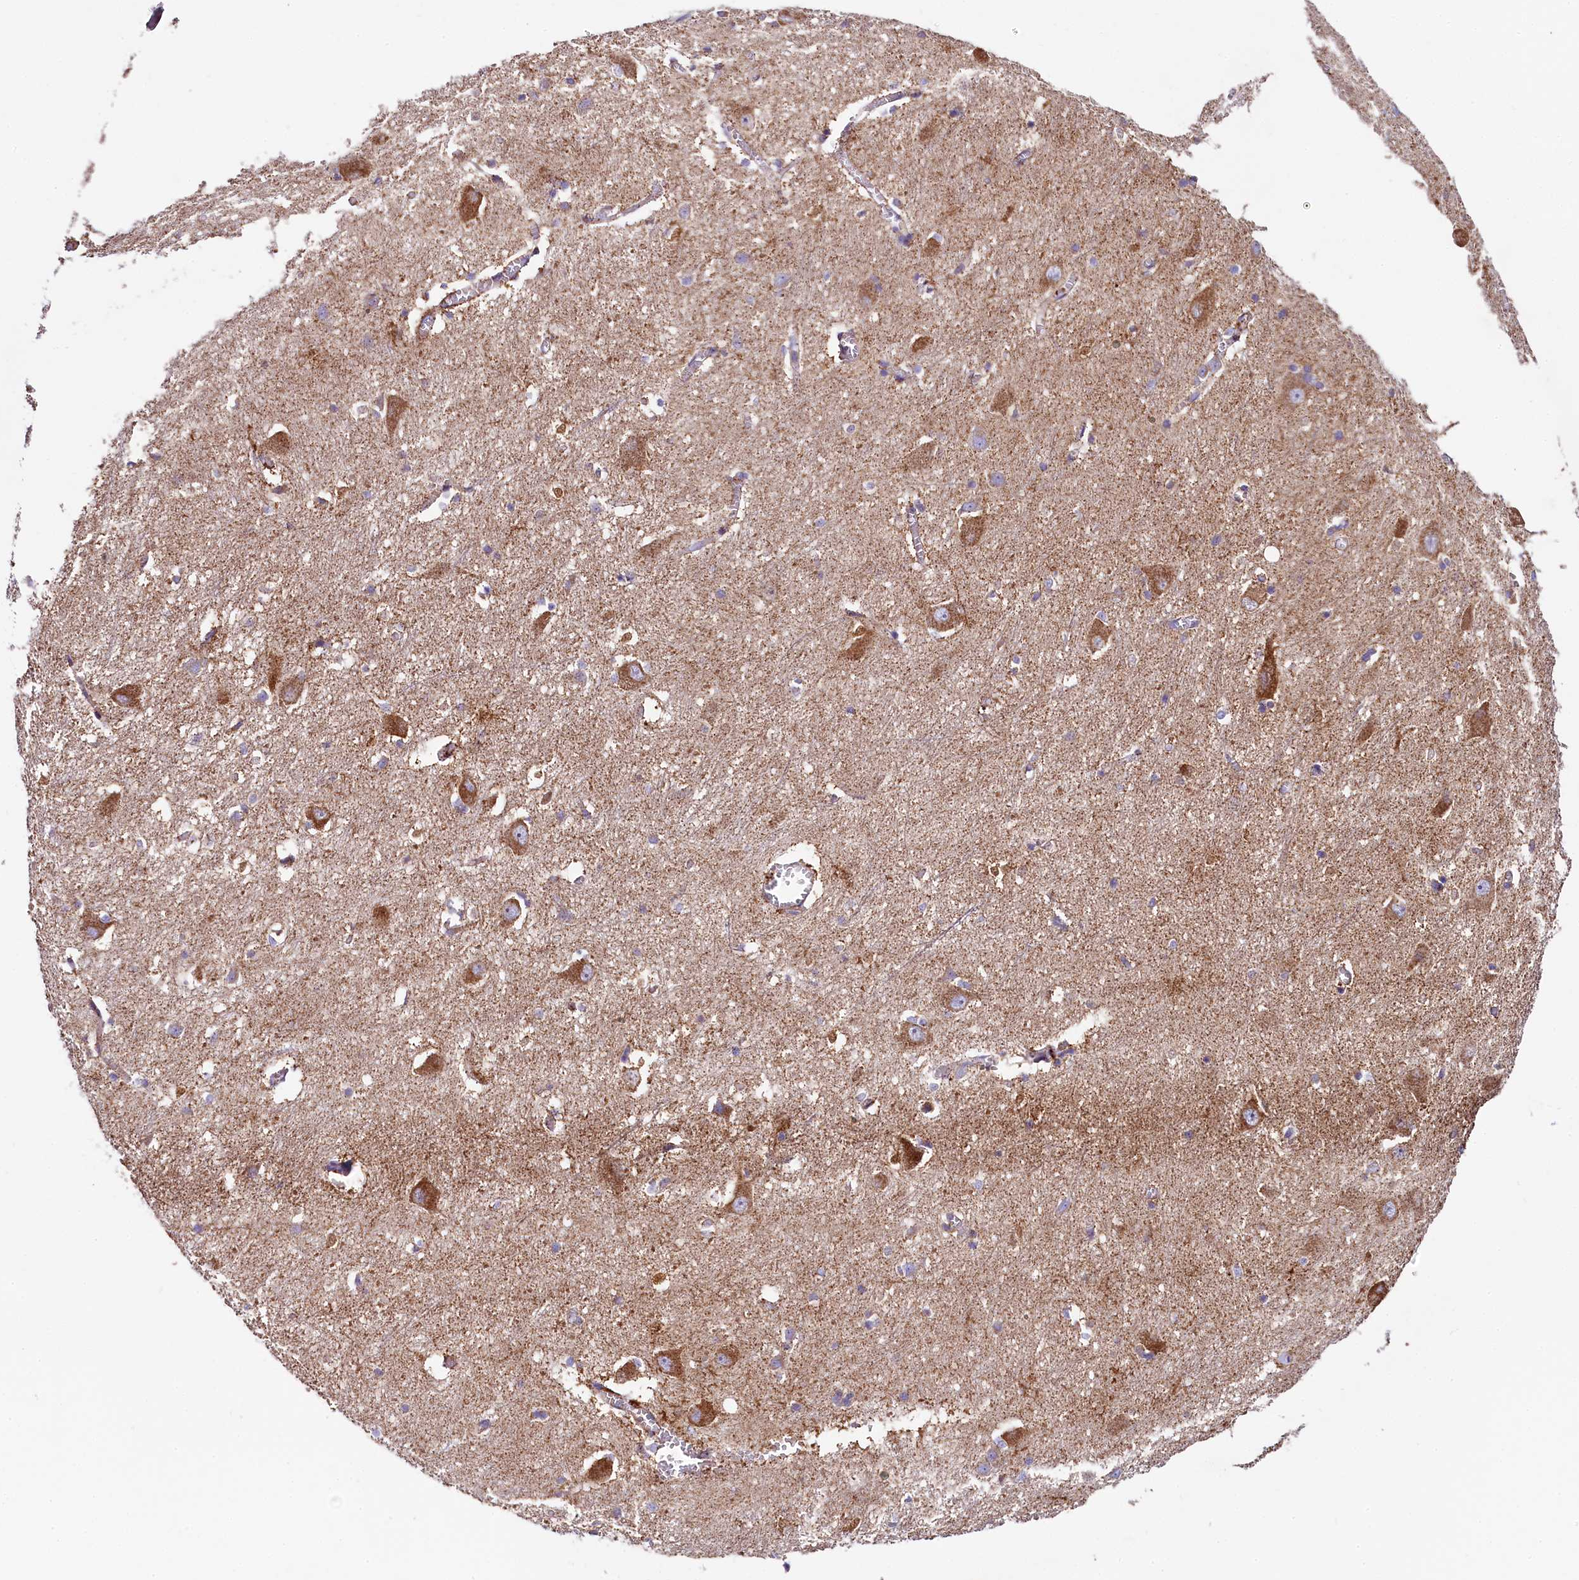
{"staining": {"intensity": "moderate", "quantity": "<25%", "location": "cytoplasmic/membranous"}, "tissue": "caudate", "cell_type": "Glial cells", "image_type": "normal", "snomed": [{"axis": "morphology", "description": "Normal tissue, NOS"}, {"axis": "topography", "description": "Lateral ventricle wall"}], "caption": "A histopathology image of human caudate stained for a protein reveals moderate cytoplasmic/membranous brown staining in glial cells. (Brightfield microscopy of DAB IHC at high magnification).", "gene": "CLYBL", "patient": {"sex": "male", "age": 37}}